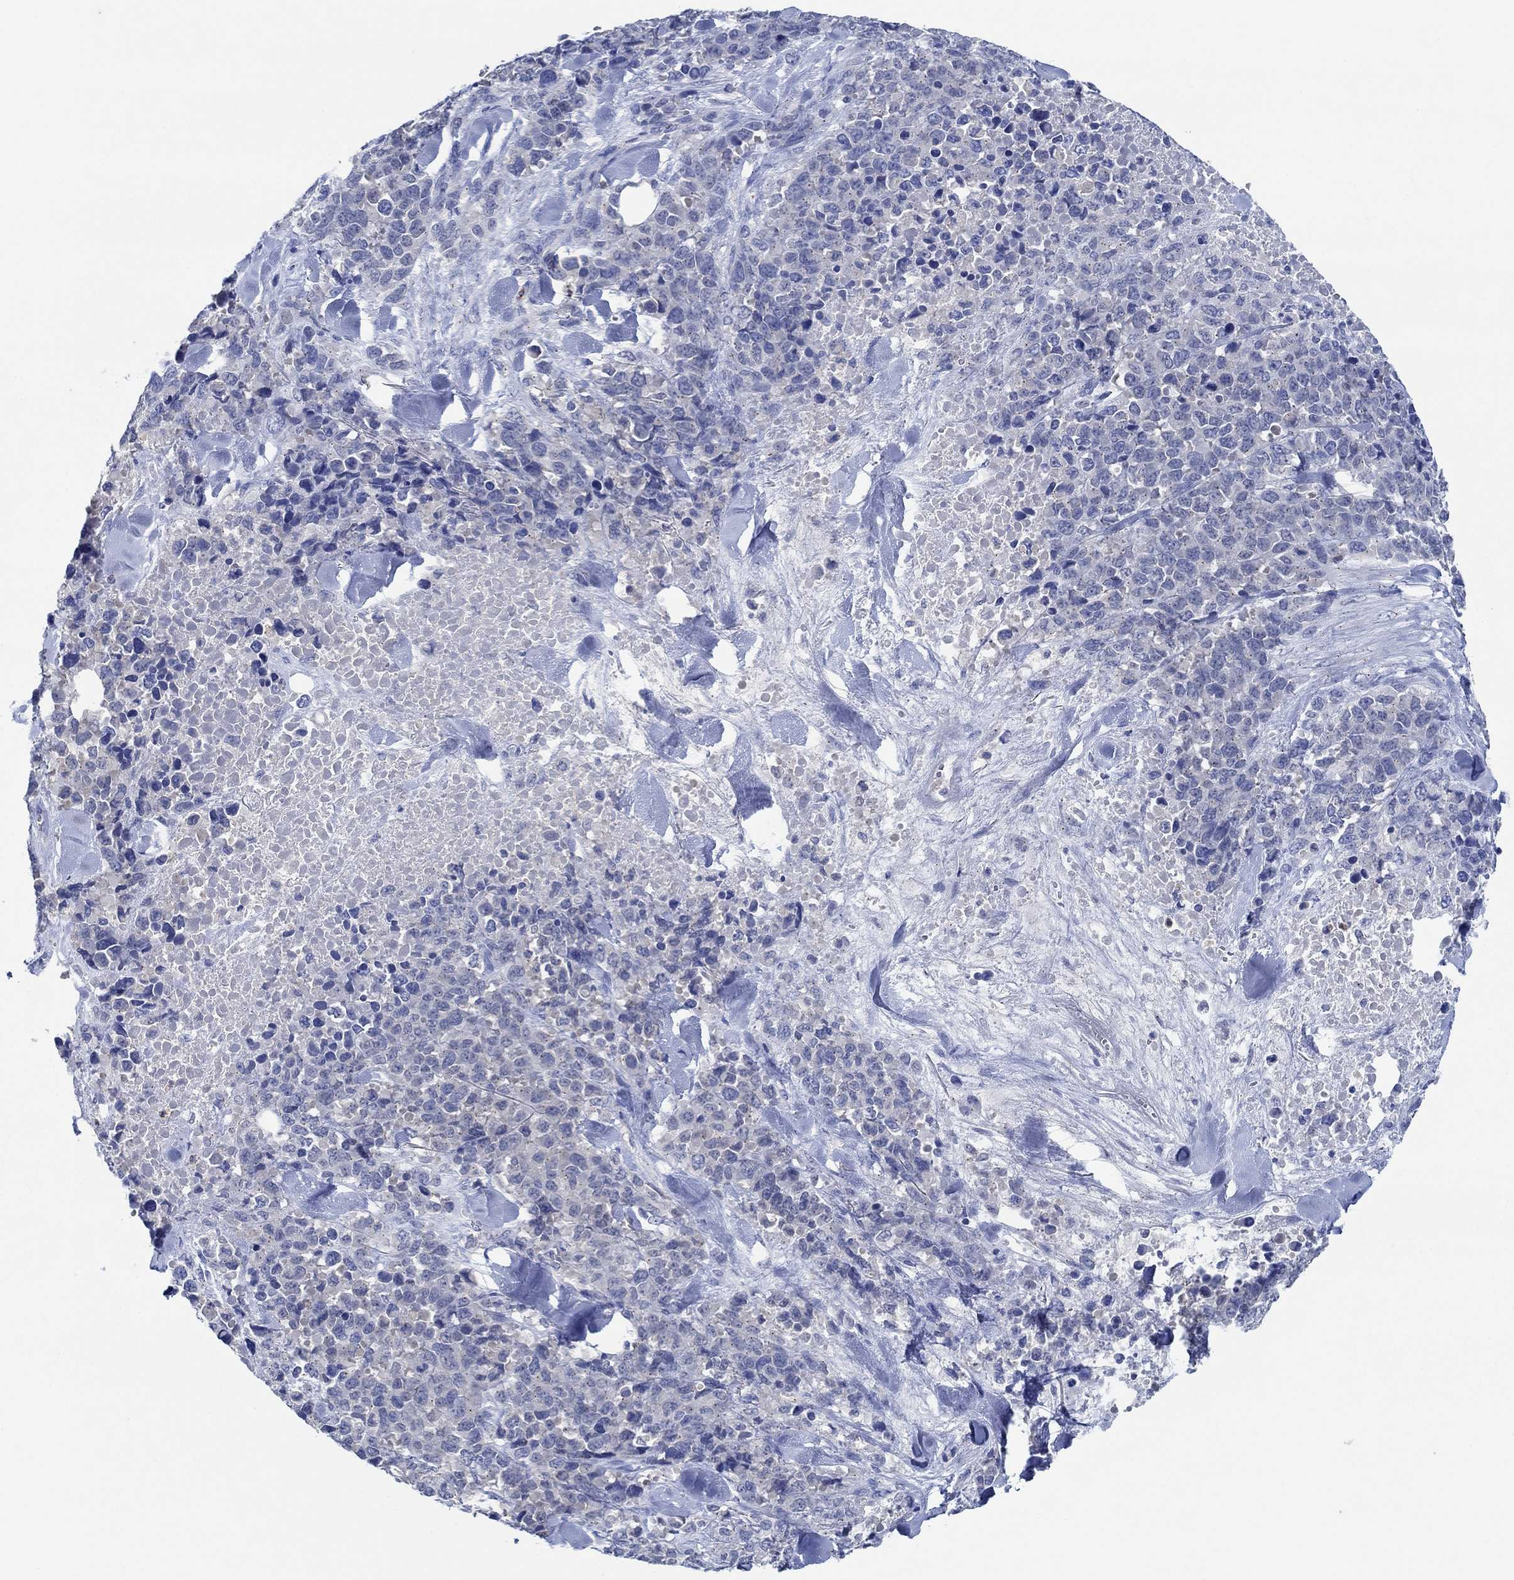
{"staining": {"intensity": "negative", "quantity": "none", "location": "none"}, "tissue": "melanoma", "cell_type": "Tumor cells", "image_type": "cancer", "snomed": [{"axis": "morphology", "description": "Malignant melanoma, Metastatic site"}, {"axis": "topography", "description": "Skin"}], "caption": "A photomicrograph of human malignant melanoma (metastatic site) is negative for staining in tumor cells.", "gene": "CPM", "patient": {"sex": "male", "age": 84}}